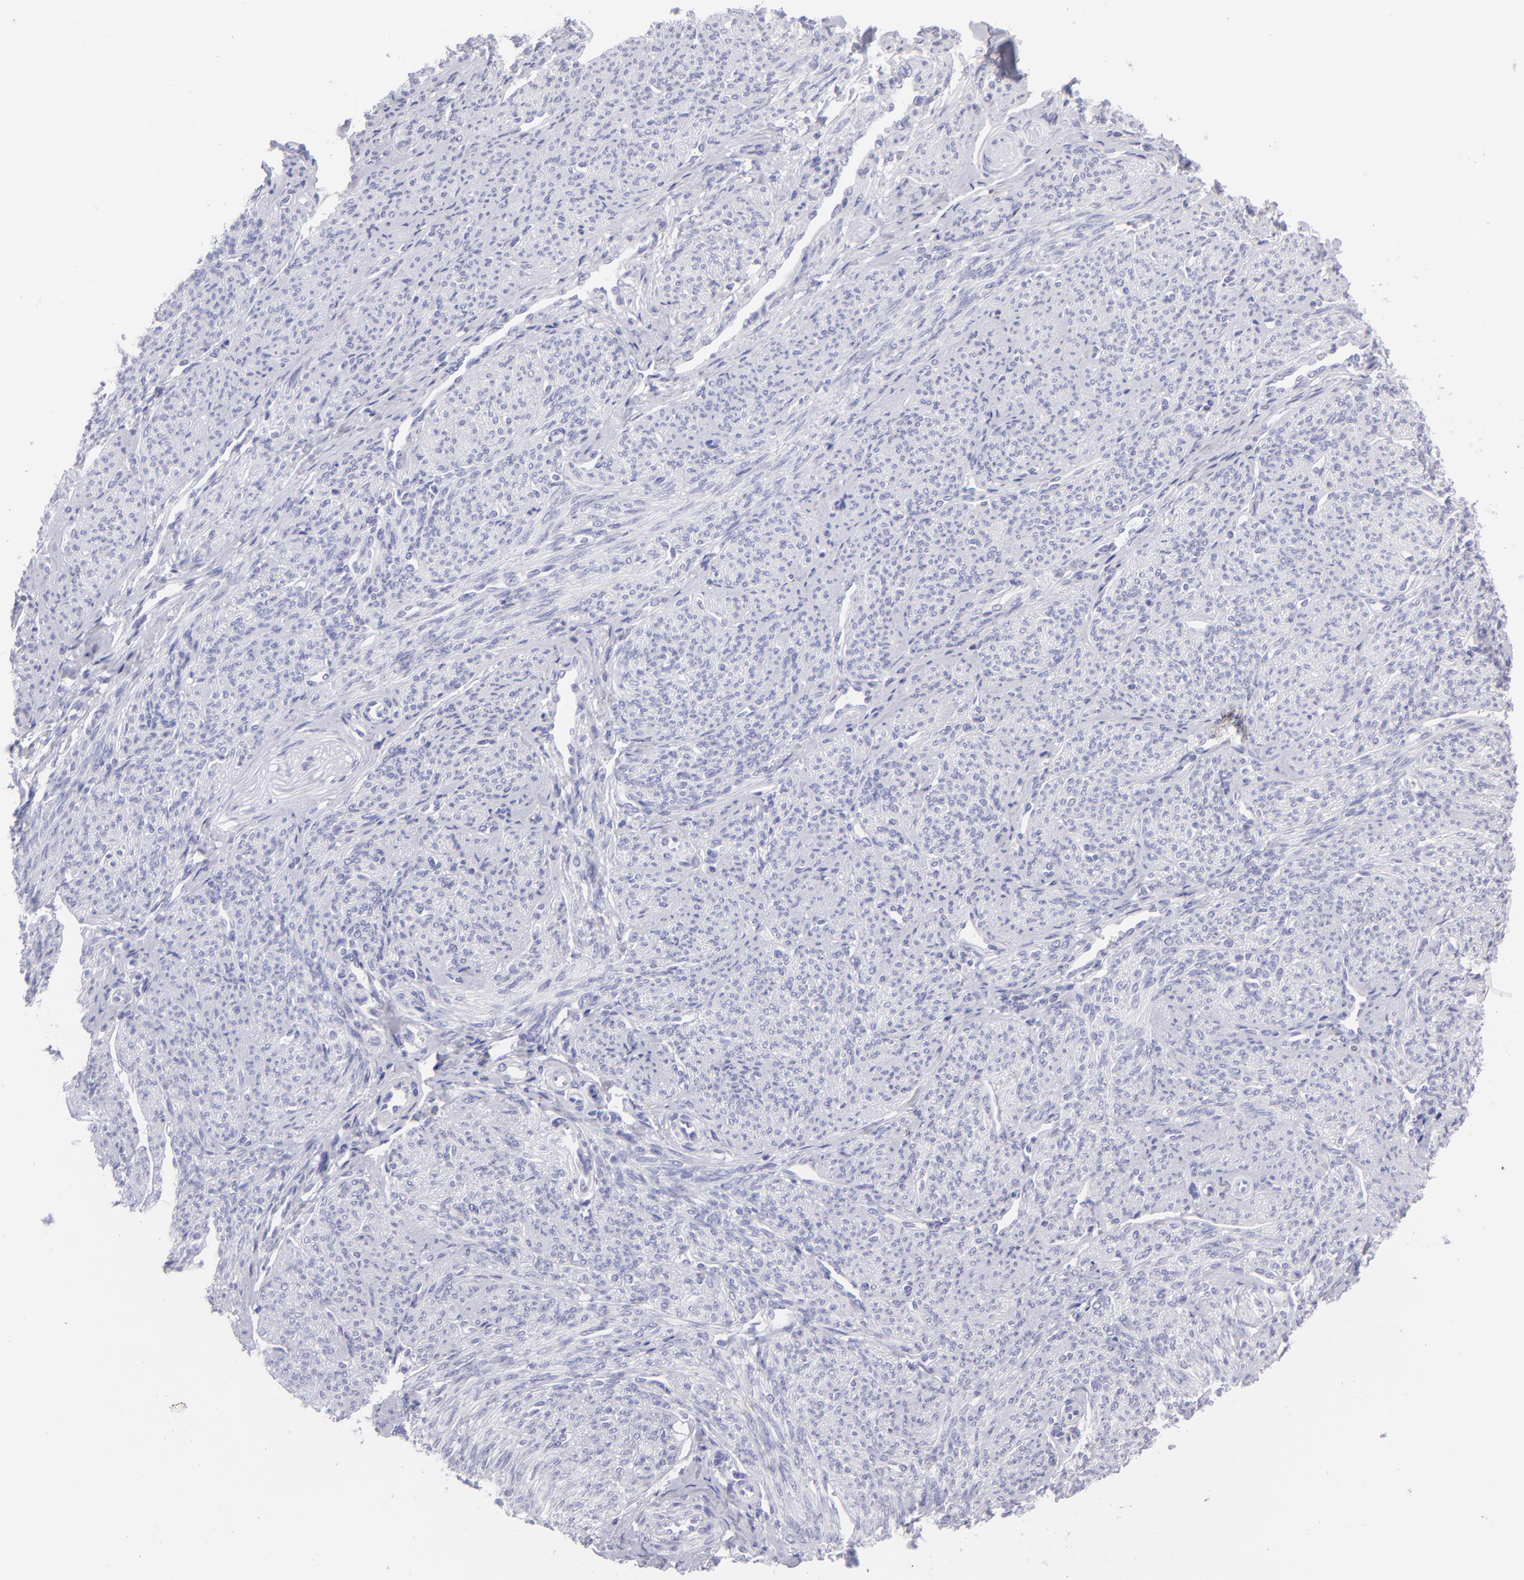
{"staining": {"intensity": "negative", "quantity": "none", "location": "none"}, "tissue": "smooth muscle", "cell_type": "Smooth muscle cells", "image_type": "normal", "snomed": [{"axis": "morphology", "description": "Normal tissue, NOS"}, {"axis": "topography", "description": "Cervix"}, {"axis": "topography", "description": "Endometrium"}], "caption": "Benign smooth muscle was stained to show a protein in brown. There is no significant expression in smooth muscle cells. (DAB IHC visualized using brightfield microscopy, high magnification).", "gene": "SLC1A2", "patient": {"sex": "female", "age": 65}}